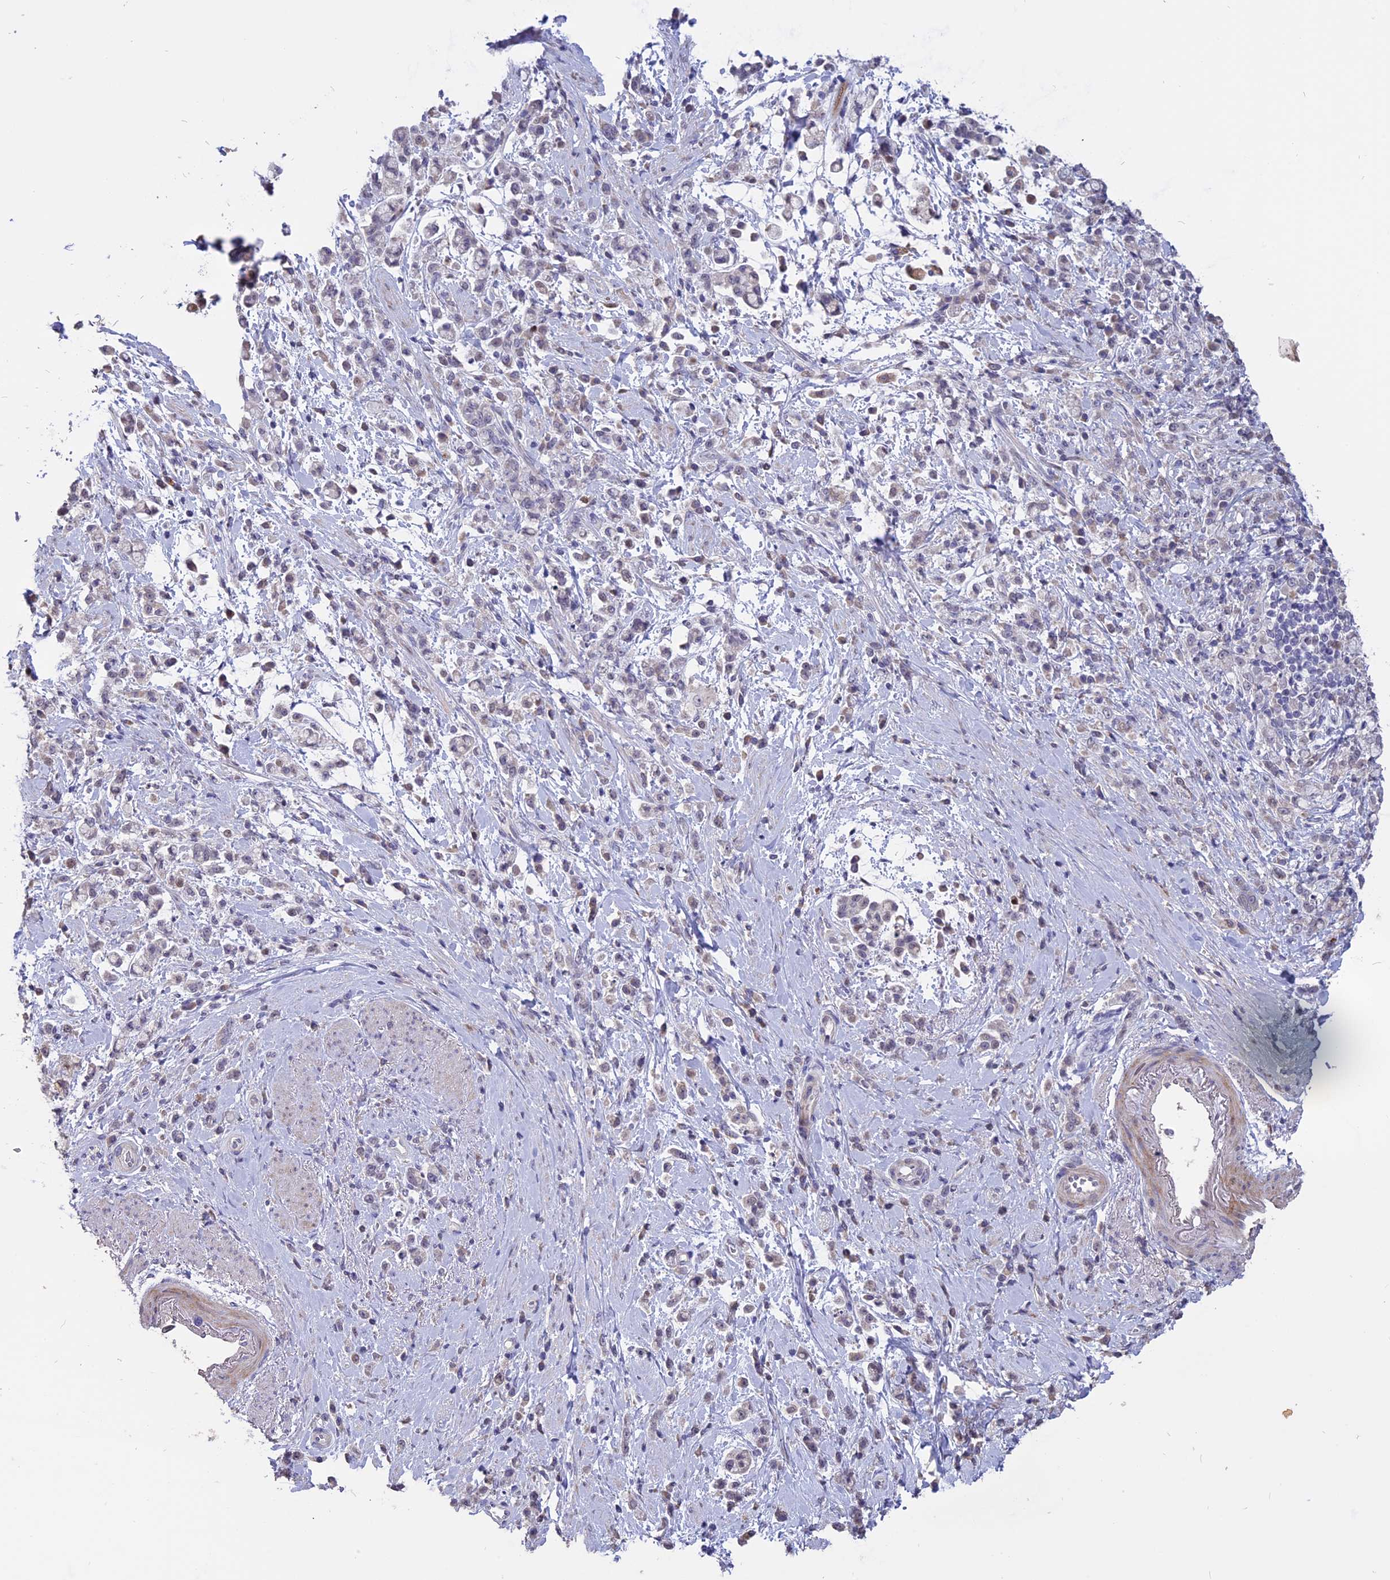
{"staining": {"intensity": "negative", "quantity": "none", "location": "none"}, "tissue": "stomach cancer", "cell_type": "Tumor cells", "image_type": "cancer", "snomed": [{"axis": "morphology", "description": "Adenocarcinoma, NOS"}, {"axis": "topography", "description": "Stomach"}], "caption": "This micrograph is of adenocarcinoma (stomach) stained with IHC to label a protein in brown with the nuclei are counter-stained blue. There is no staining in tumor cells.", "gene": "TMEM263", "patient": {"sex": "female", "age": 60}}